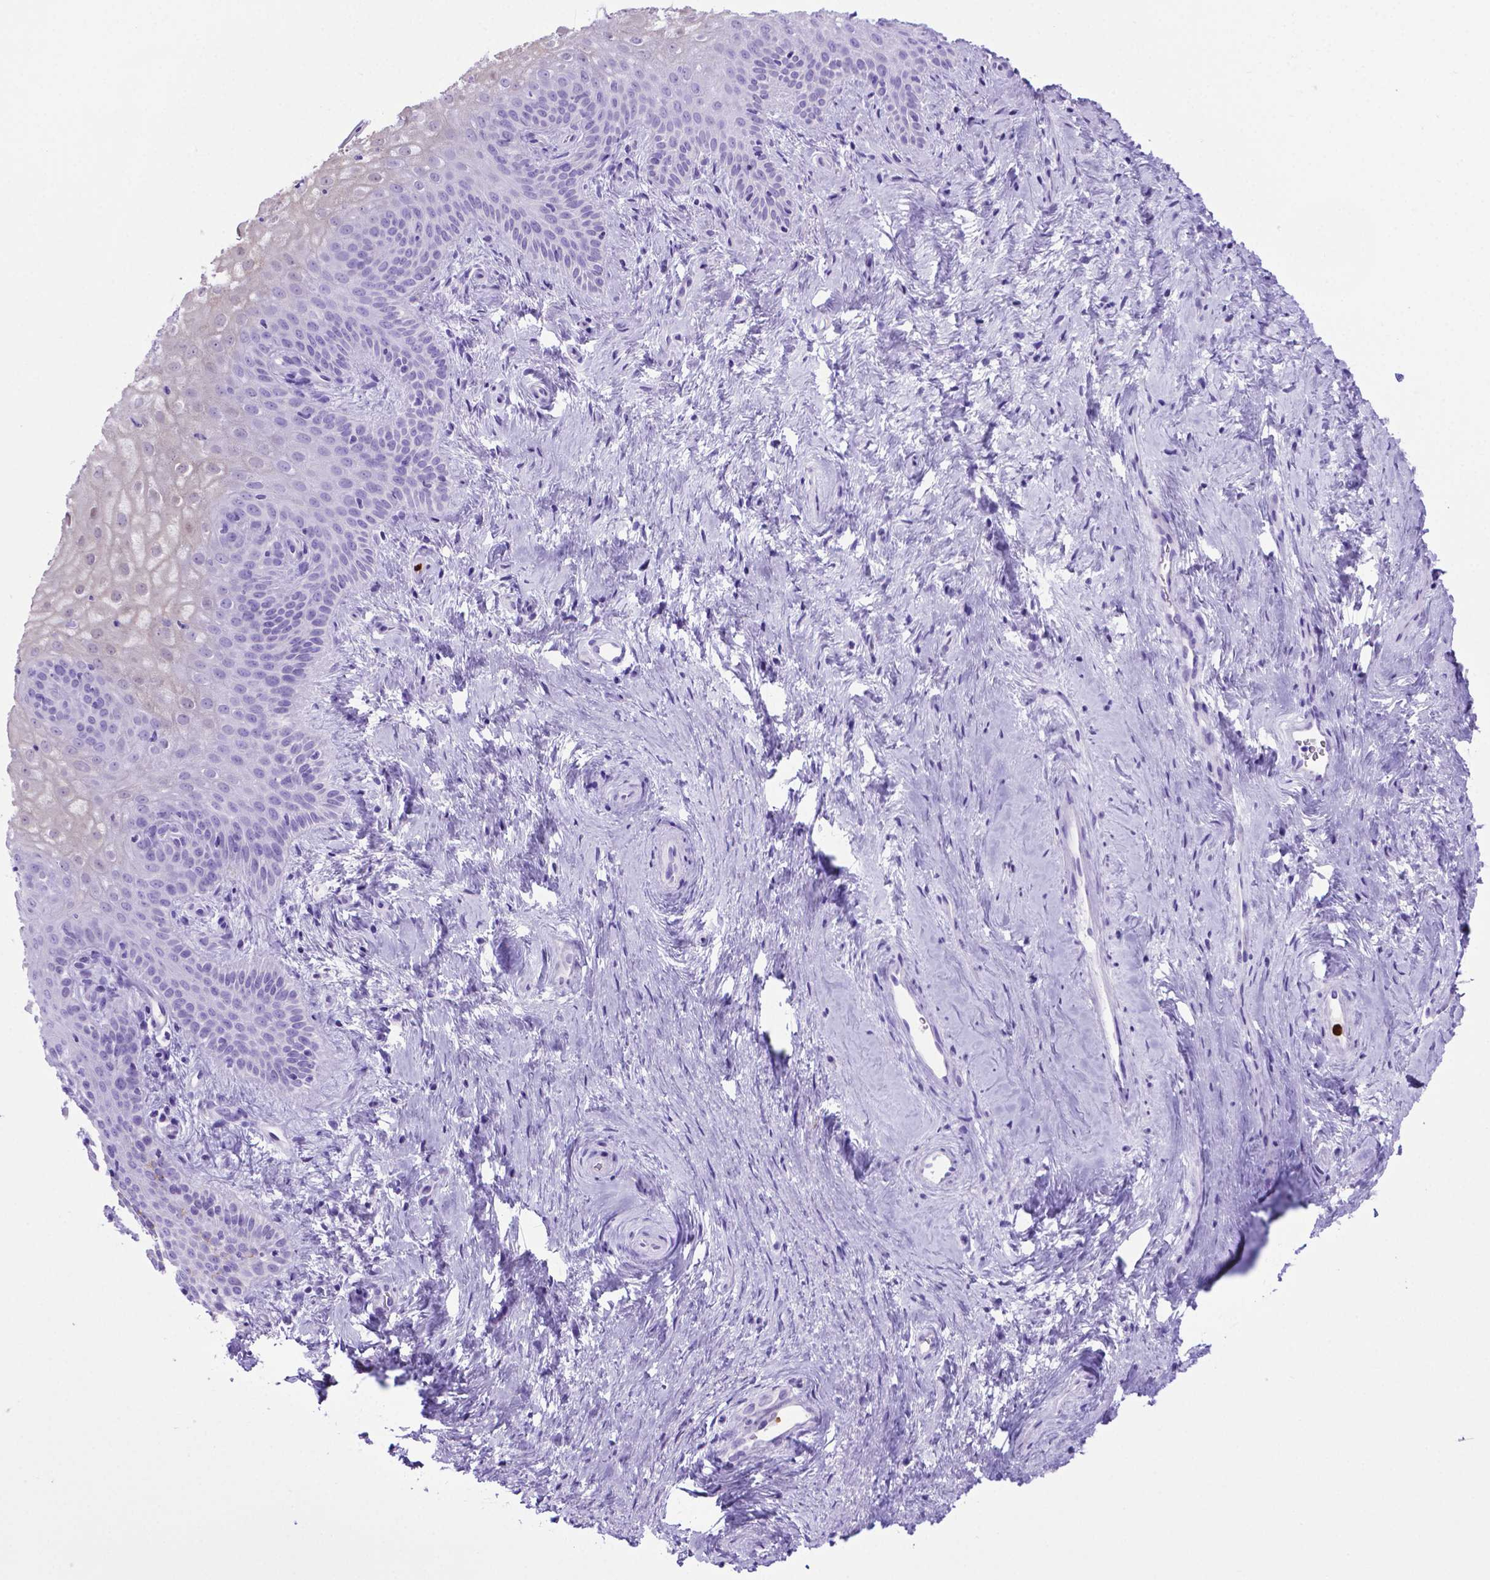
{"staining": {"intensity": "weak", "quantity": "<25%", "location": "nuclear"}, "tissue": "vagina", "cell_type": "Squamous epithelial cells", "image_type": "normal", "snomed": [{"axis": "morphology", "description": "Normal tissue, NOS"}, {"axis": "topography", "description": "Vagina"}], "caption": "The histopathology image demonstrates no significant positivity in squamous epithelial cells of vagina.", "gene": "LZTR1", "patient": {"sex": "female", "age": 45}}